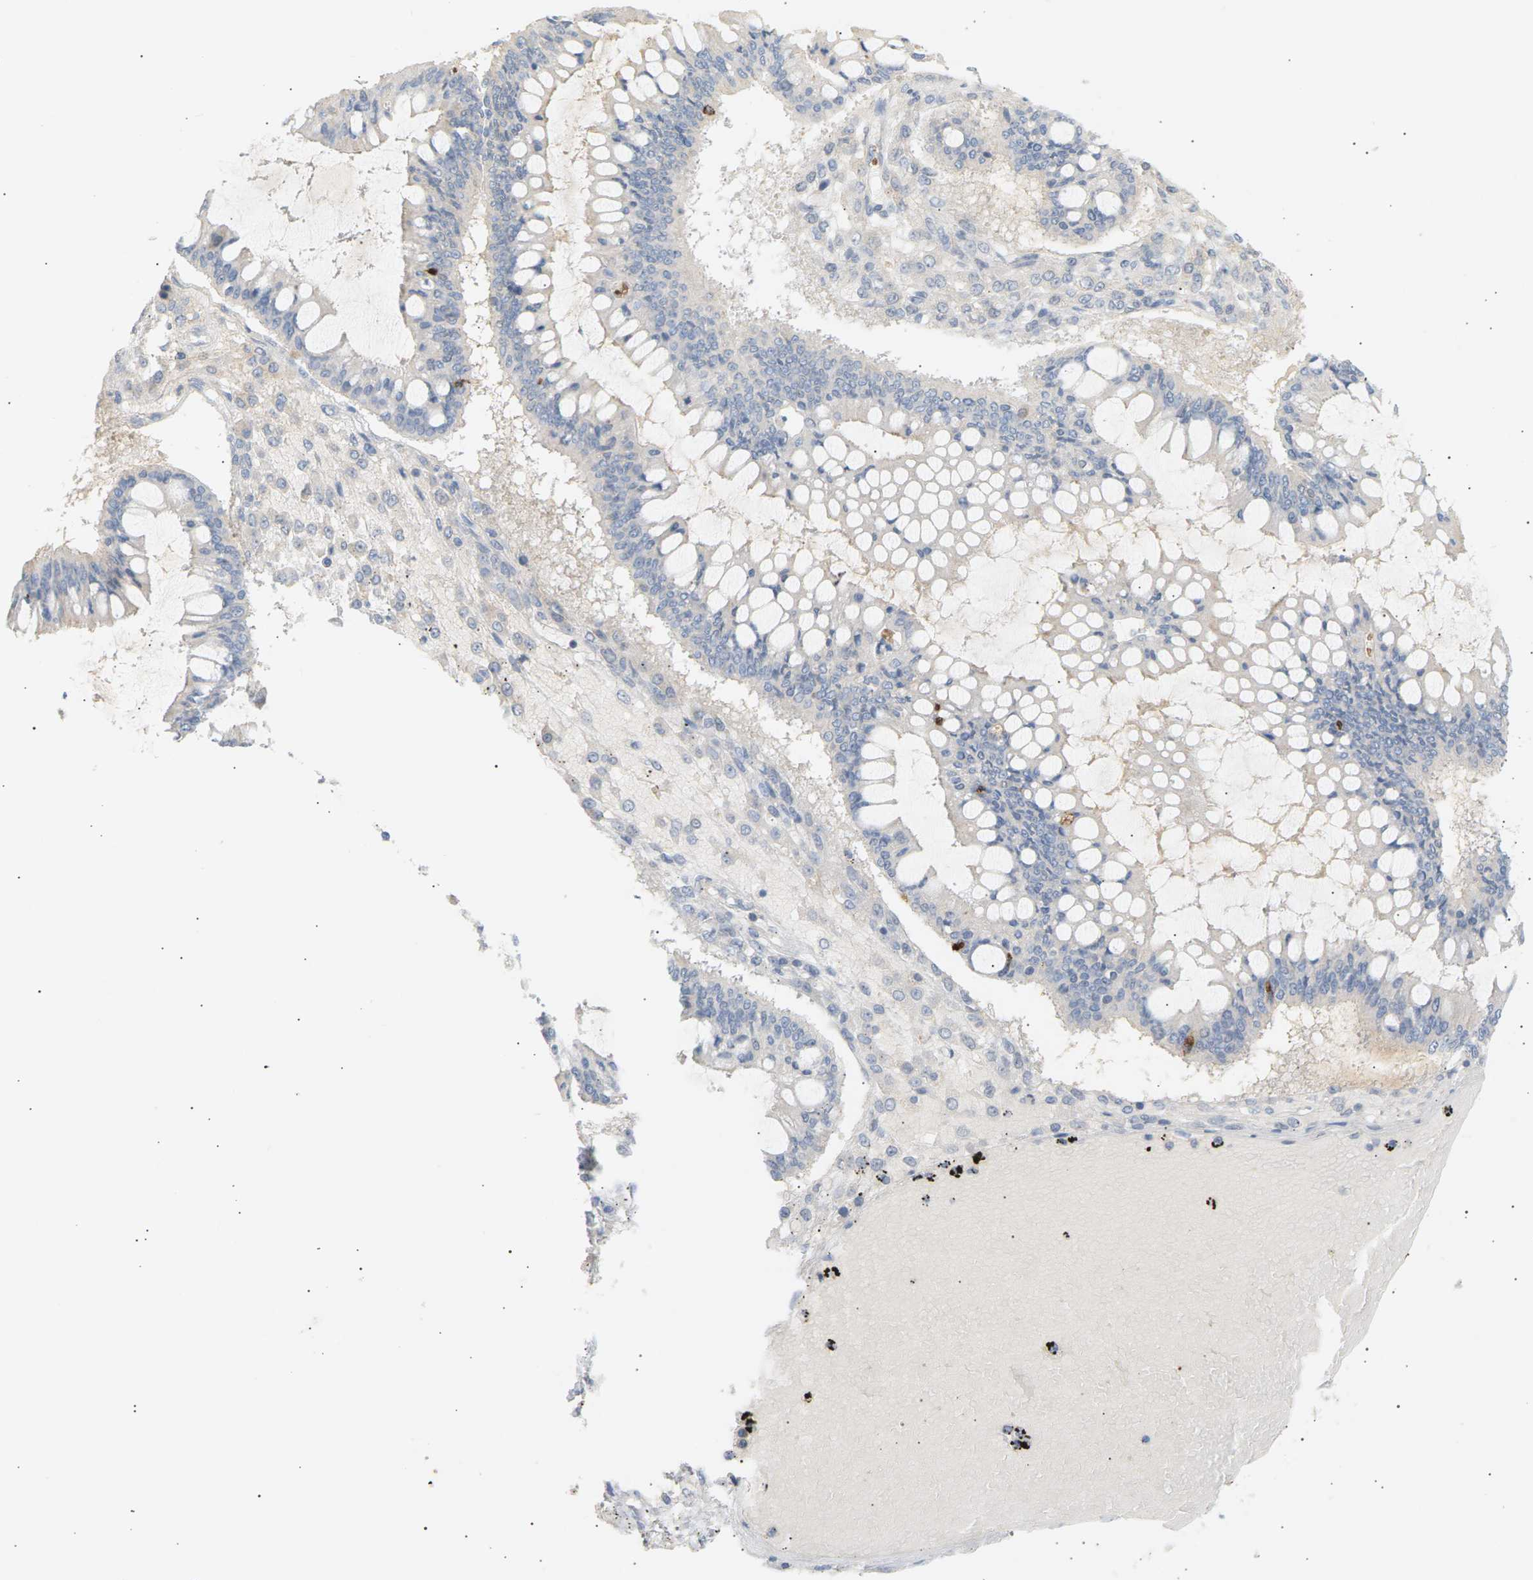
{"staining": {"intensity": "negative", "quantity": "none", "location": "none"}, "tissue": "ovarian cancer", "cell_type": "Tumor cells", "image_type": "cancer", "snomed": [{"axis": "morphology", "description": "Cystadenocarcinoma, mucinous, NOS"}, {"axis": "topography", "description": "Ovary"}], "caption": "The micrograph exhibits no significant staining in tumor cells of ovarian cancer. The staining was performed using DAB to visualize the protein expression in brown, while the nuclei were stained in blue with hematoxylin (Magnification: 20x).", "gene": "CLU", "patient": {"sex": "female", "age": 73}}